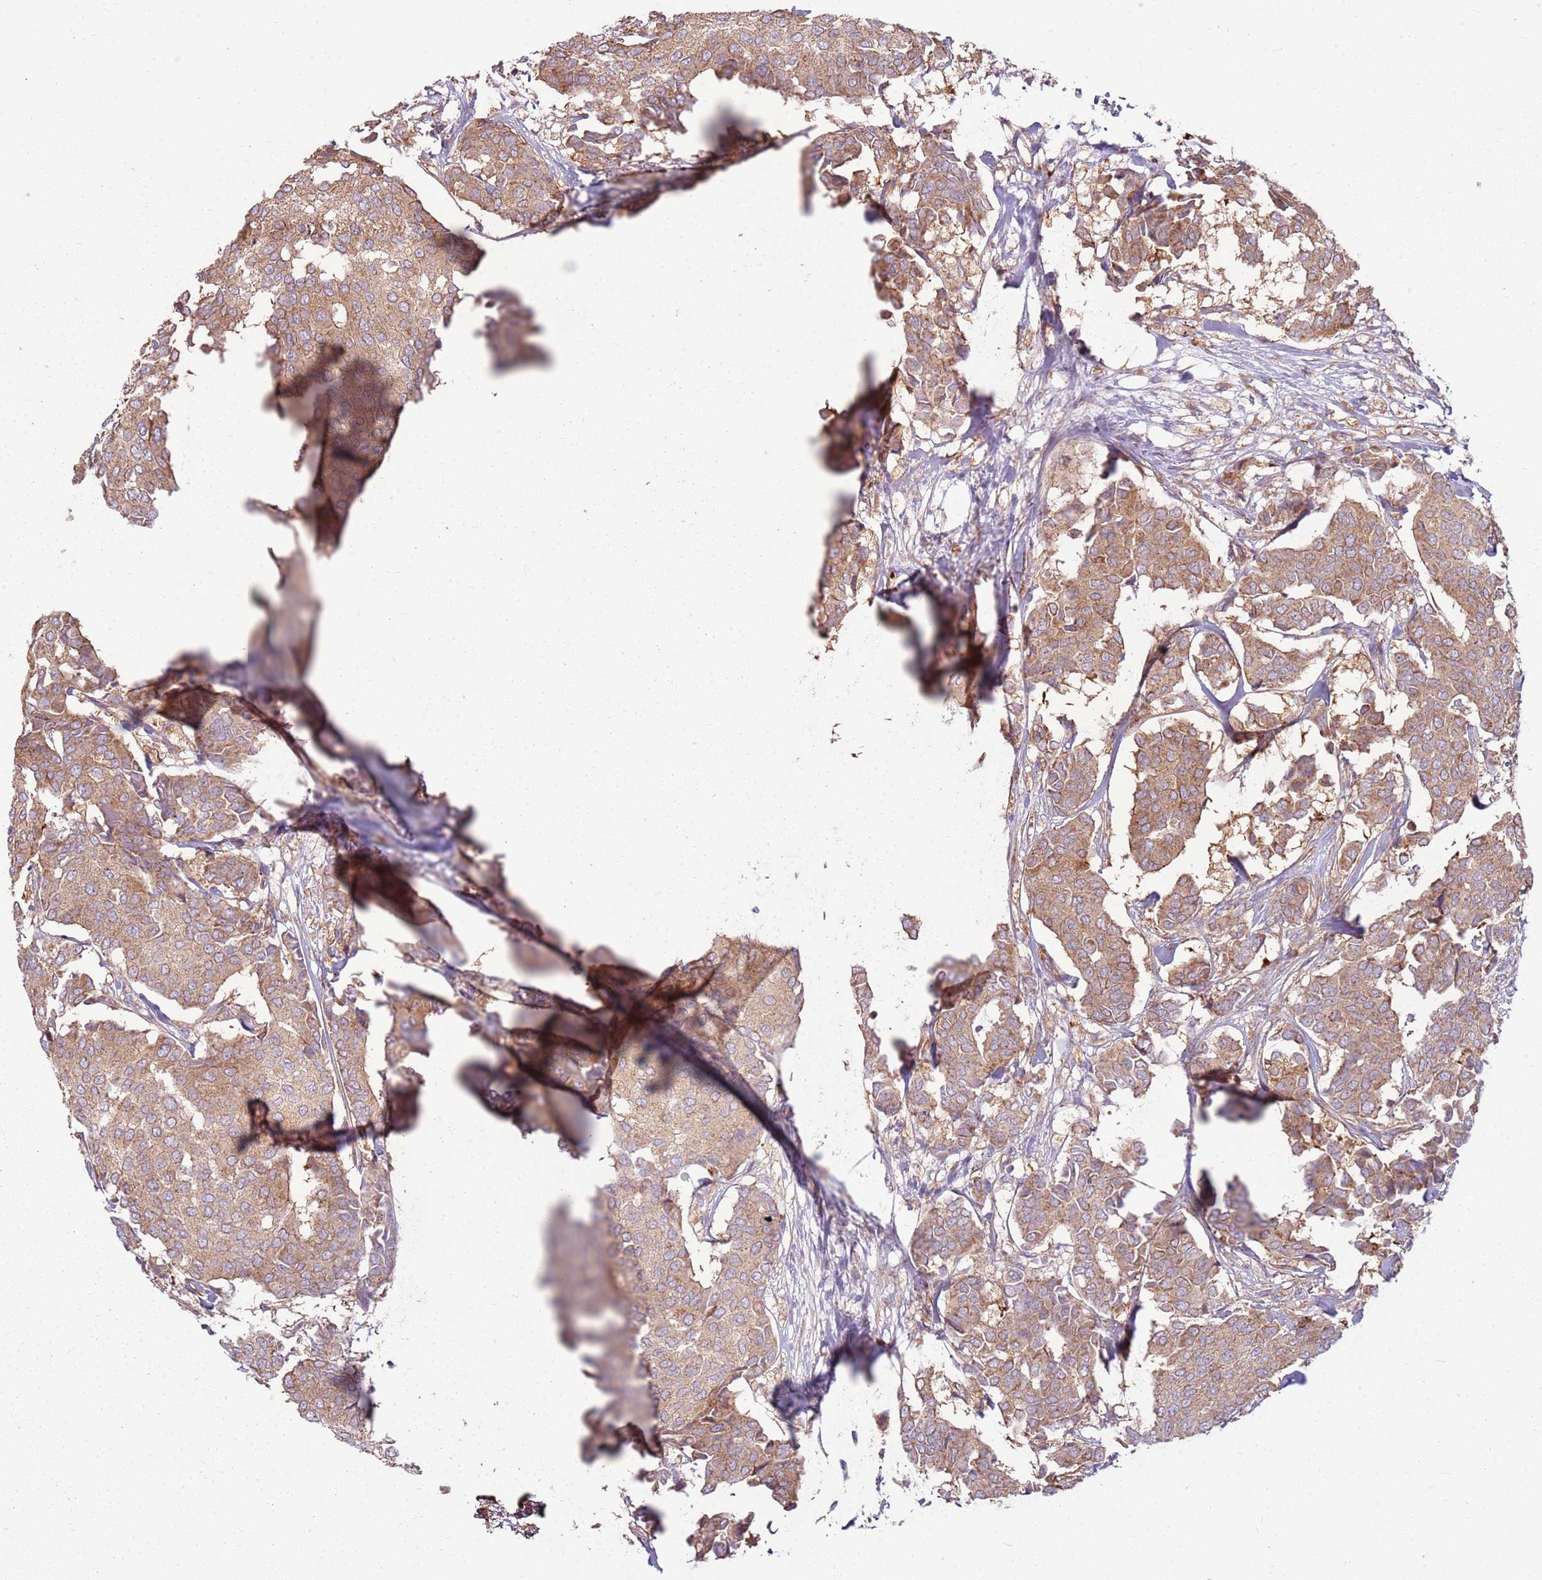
{"staining": {"intensity": "moderate", "quantity": ">75%", "location": "cytoplasmic/membranous"}, "tissue": "breast cancer", "cell_type": "Tumor cells", "image_type": "cancer", "snomed": [{"axis": "morphology", "description": "Duct carcinoma"}, {"axis": "topography", "description": "Breast"}], "caption": "Human invasive ductal carcinoma (breast) stained with a protein marker demonstrates moderate staining in tumor cells.", "gene": "RPL21", "patient": {"sex": "female", "age": 75}}